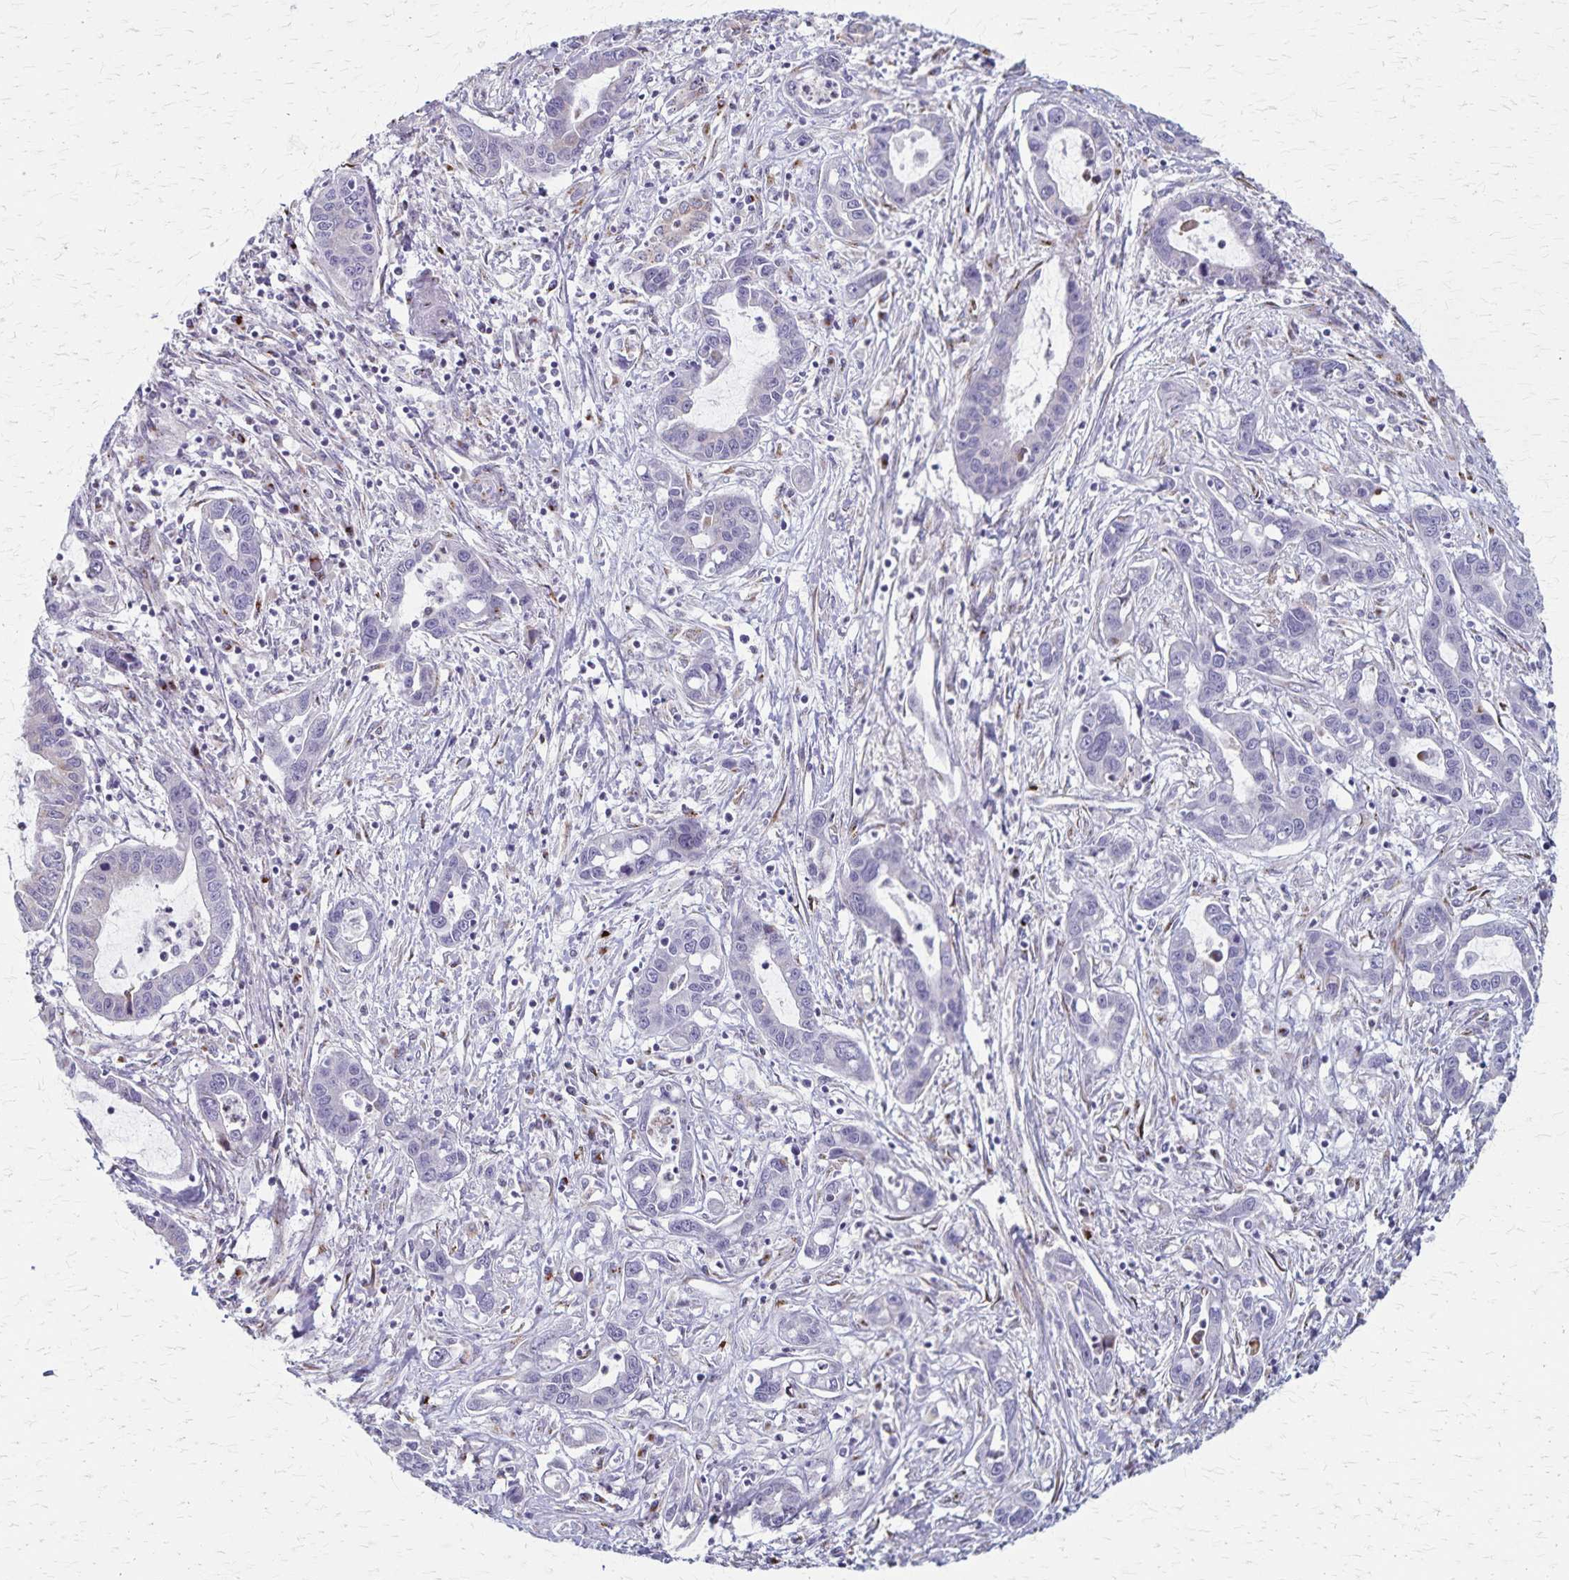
{"staining": {"intensity": "negative", "quantity": "none", "location": "none"}, "tissue": "liver cancer", "cell_type": "Tumor cells", "image_type": "cancer", "snomed": [{"axis": "morphology", "description": "Cholangiocarcinoma"}, {"axis": "topography", "description": "Liver"}], "caption": "Immunohistochemistry (IHC) of human liver cancer (cholangiocarcinoma) shows no staining in tumor cells.", "gene": "MCFD2", "patient": {"sex": "male", "age": 58}}